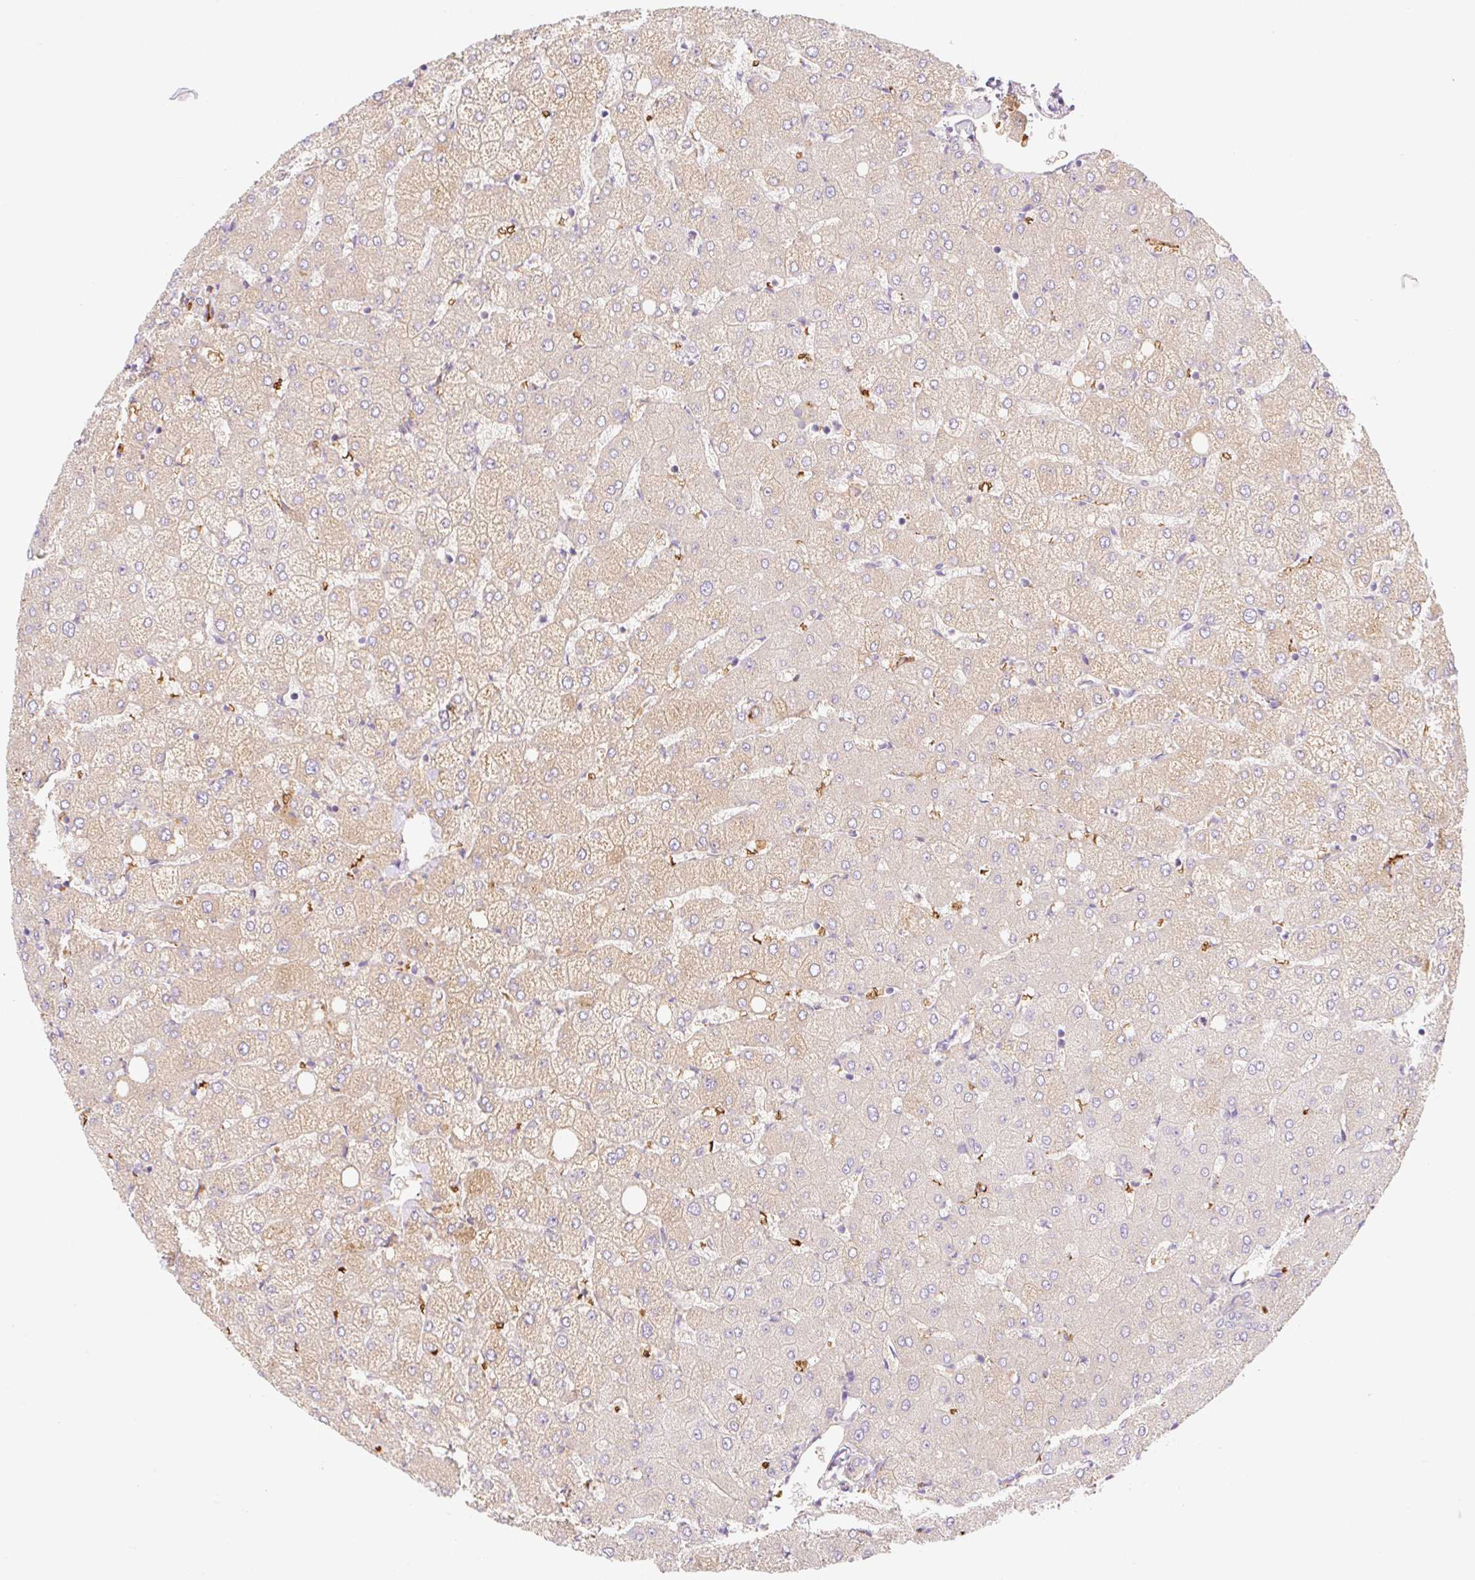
{"staining": {"intensity": "negative", "quantity": "none", "location": "none"}, "tissue": "liver", "cell_type": "Cholangiocytes", "image_type": "normal", "snomed": [{"axis": "morphology", "description": "Normal tissue, NOS"}, {"axis": "topography", "description": "Liver"}], "caption": "This is a micrograph of immunohistochemistry staining of unremarkable liver, which shows no positivity in cholangiocytes.", "gene": "LYVE1", "patient": {"sex": "female", "age": 54}}